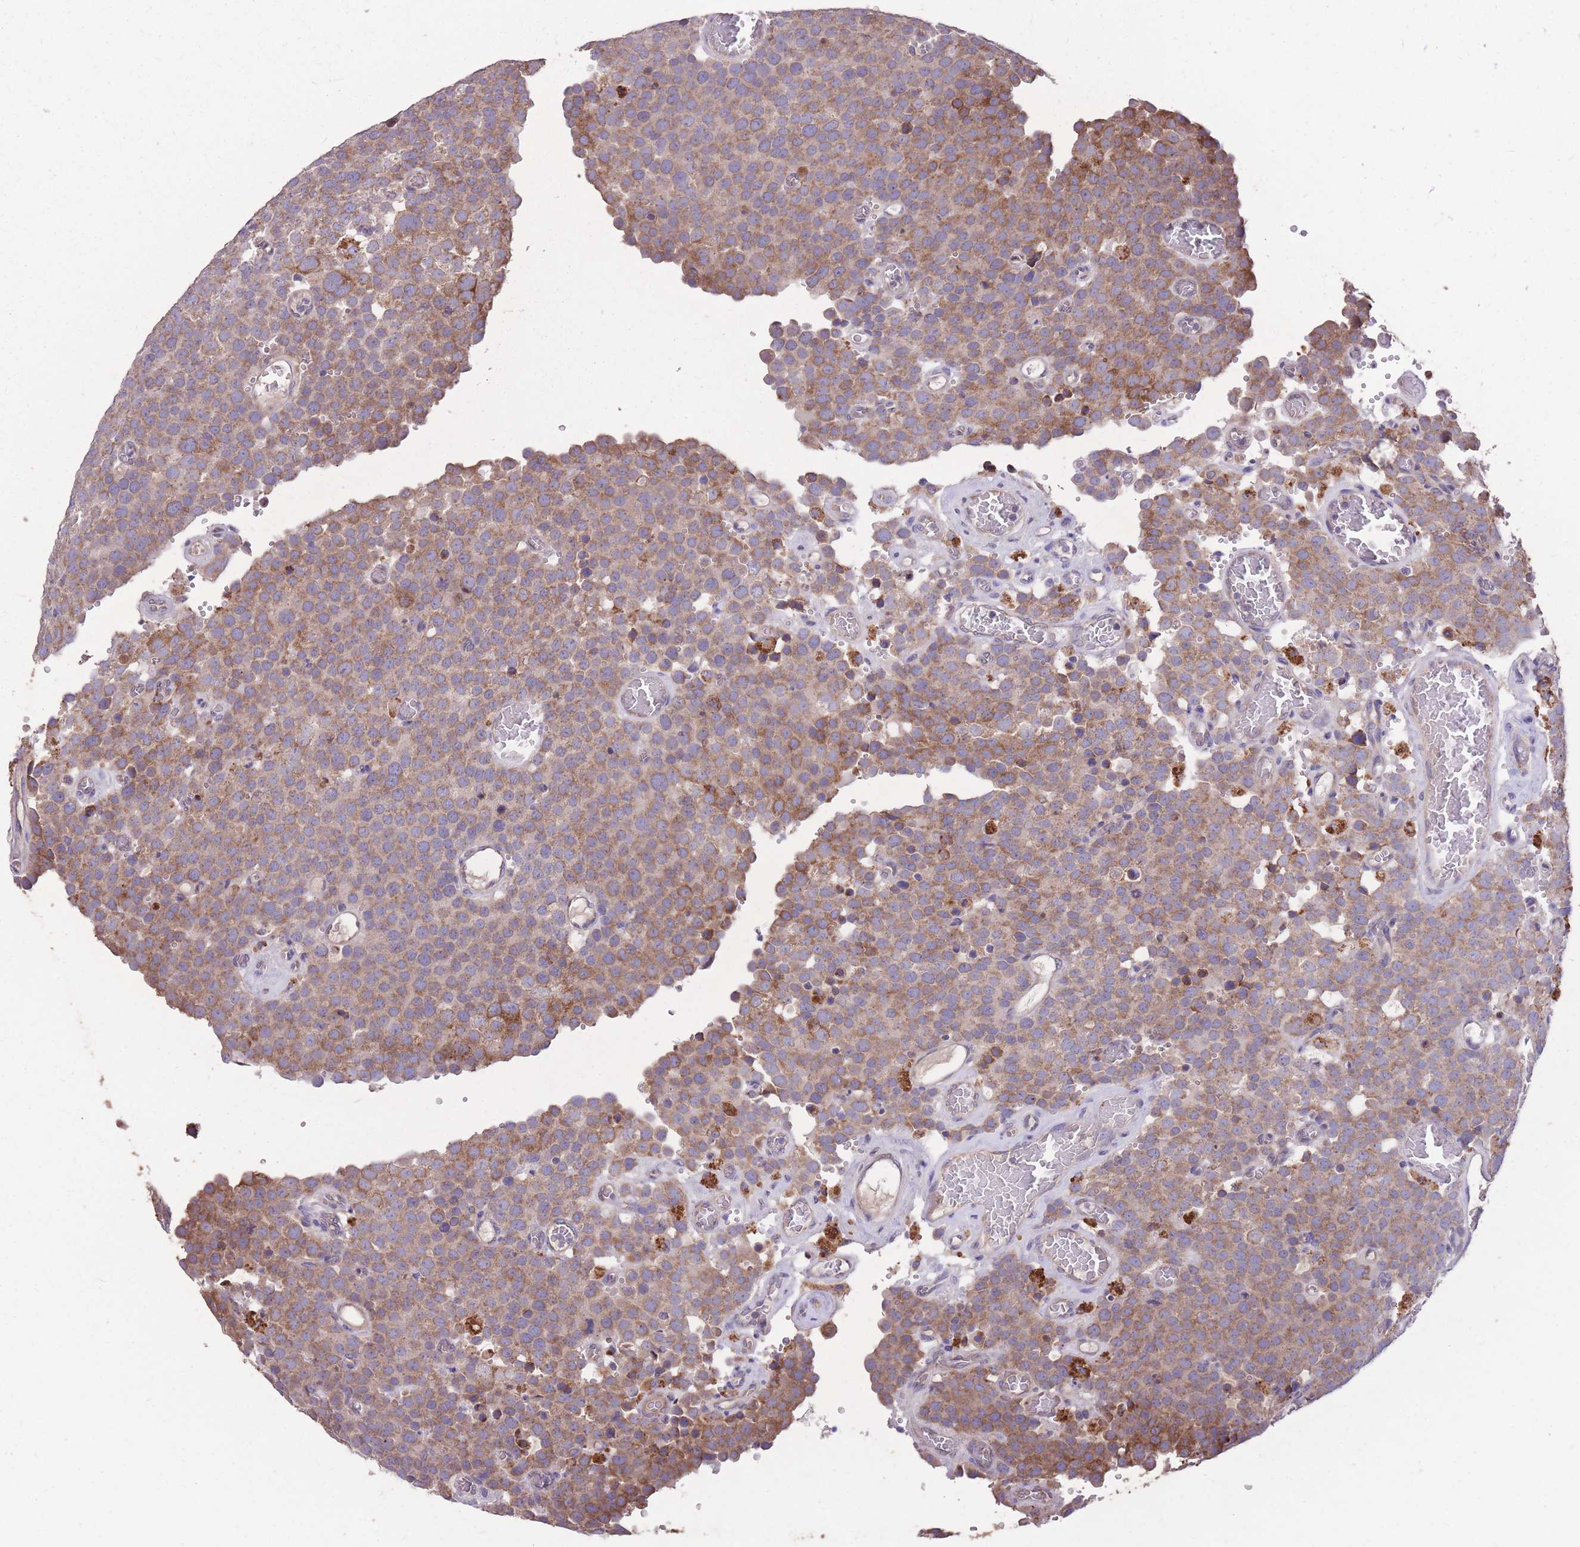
{"staining": {"intensity": "moderate", "quantity": ">75%", "location": "cytoplasmic/membranous"}, "tissue": "testis cancer", "cell_type": "Tumor cells", "image_type": "cancer", "snomed": [{"axis": "morphology", "description": "Normal tissue, NOS"}, {"axis": "morphology", "description": "Seminoma, NOS"}, {"axis": "topography", "description": "Testis"}], "caption": "Testis seminoma stained with DAB (3,3'-diaminobenzidine) IHC shows medium levels of moderate cytoplasmic/membranous positivity in about >75% of tumor cells.", "gene": "STIM2", "patient": {"sex": "male", "age": 71}}